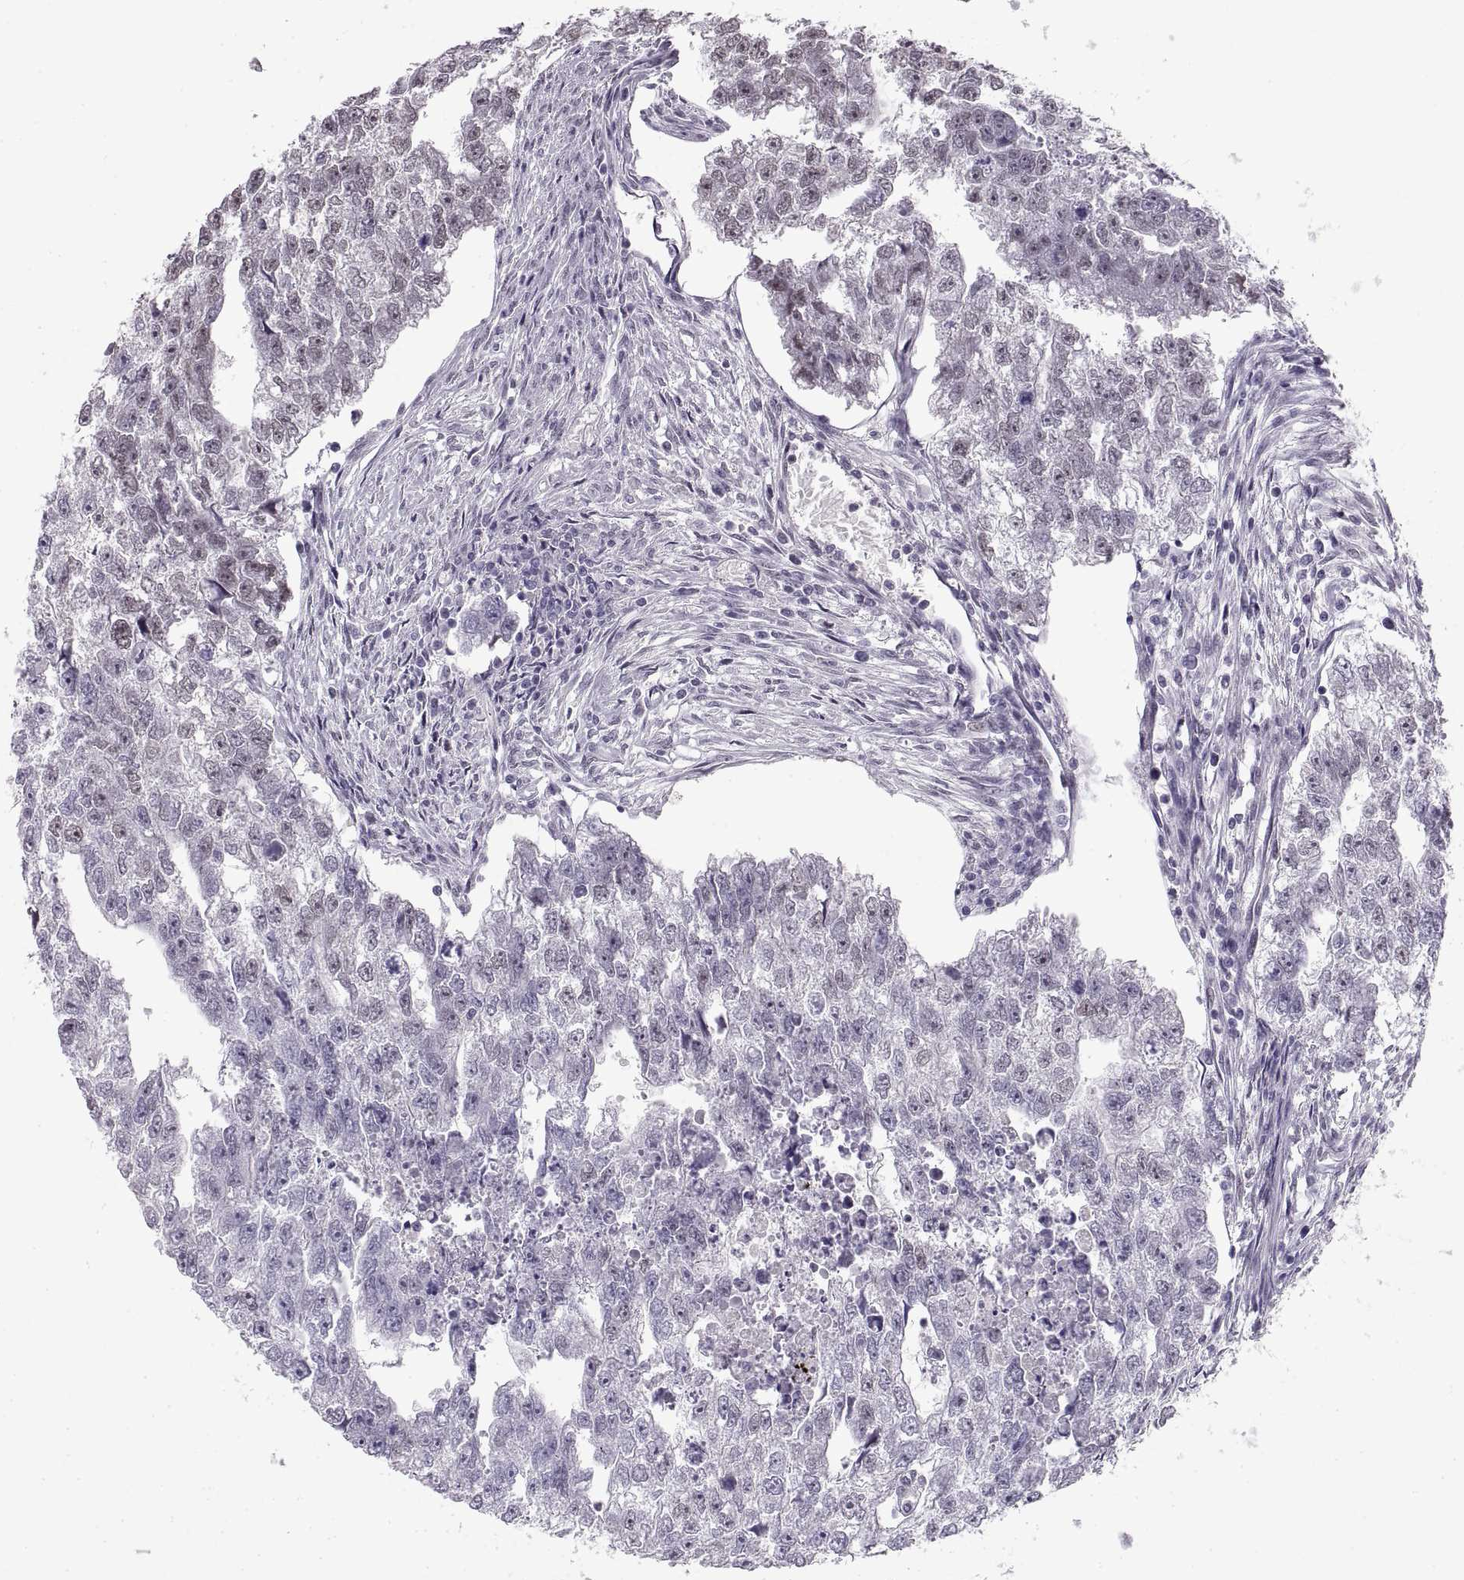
{"staining": {"intensity": "negative", "quantity": "none", "location": "none"}, "tissue": "testis cancer", "cell_type": "Tumor cells", "image_type": "cancer", "snomed": [{"axis": "morphology", "description": "Carcinoma, Embryonal, NOS"}, {"axis": "morphology", "description": "Teratoma, malignant, NOS"}, {"axis": "topography", "description": "Testis"}], "caption": "Human testis malignant teratoma stained for a protein using IHC exhibits no staining in tumor cells.", "gene": "NANOS3", "patient": {"sex": "male", "age": 44}}